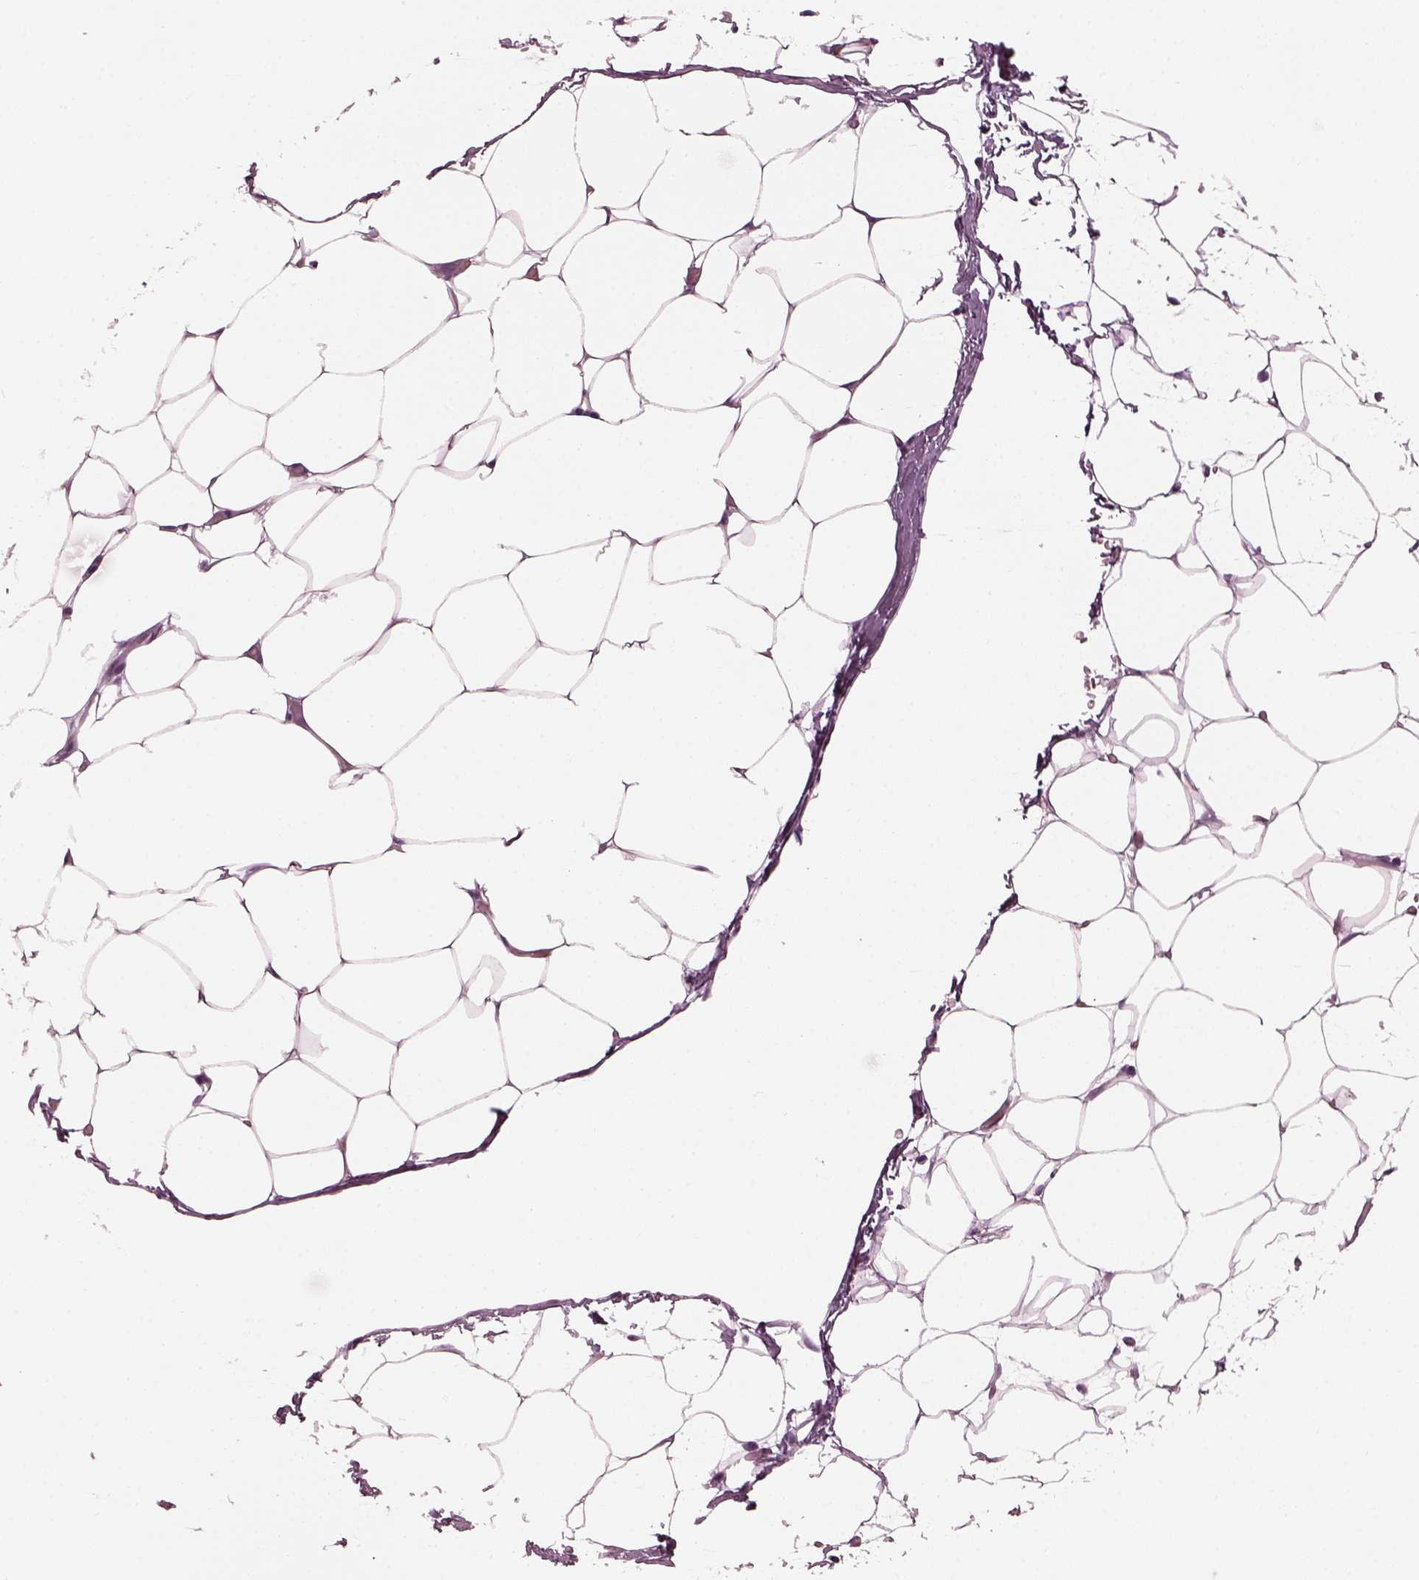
{"staining": {"intensity": "negative", "quantity": "none", "location": "none"}, "tissue": "adipose tissue", "cell_type": "Adipocytes", "image_type": "normal", "snomed": [{"axis": "morphology", "description": "Normal tissue, NOS"}, {"axis": "topography", "description": "Adipose tissue"}], "caption": "Immunohistochemistry (IHC) of unremarkable human adipose tissue shows no expression in adipocytes. (DAB (3,3'-diaminobenzidine) immunohistochemistry (IHC) visualized using brightfield microscopy, high magnification).", "gene": "BFSP1", "patient": {"sex": "male", "age": 57}}